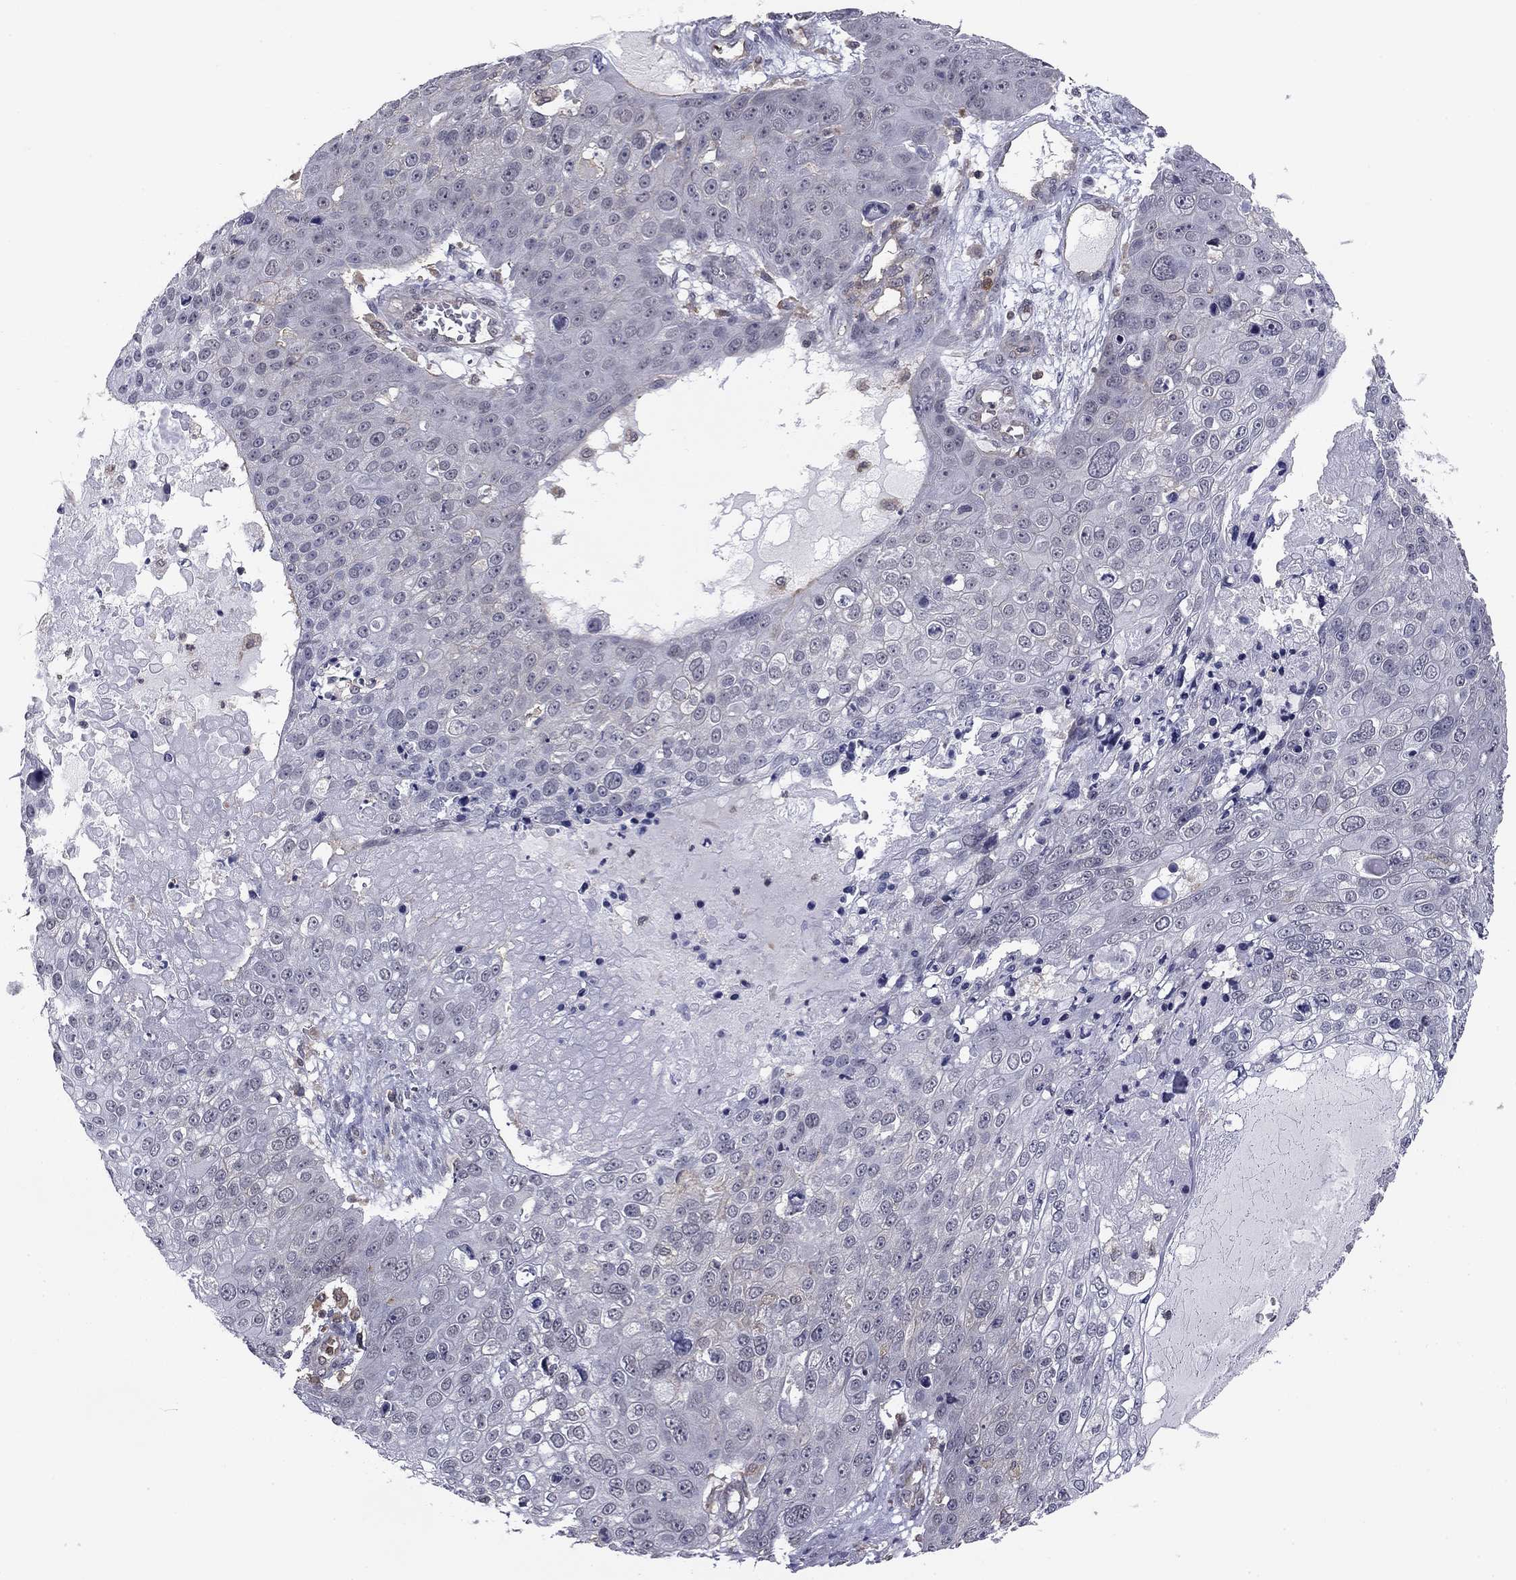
{"staining": {"intensity": "negative", "quantity": "none", "location": "none"}, "tissue": "skin cancer", "cell_type": "Tumor cells", "image_type": "cancer", "snomed": [{"axis": "morphology", "description": "Squamous cell carcinoma, NOS"}, {"axis": "topography", "description": "Skin"}], "caption": "Tumor cells are negative for protein expression in human skin squamous cell carcinoma.", "gene": "PLCB2", "patient": {"sex": "male", "age": 71}}